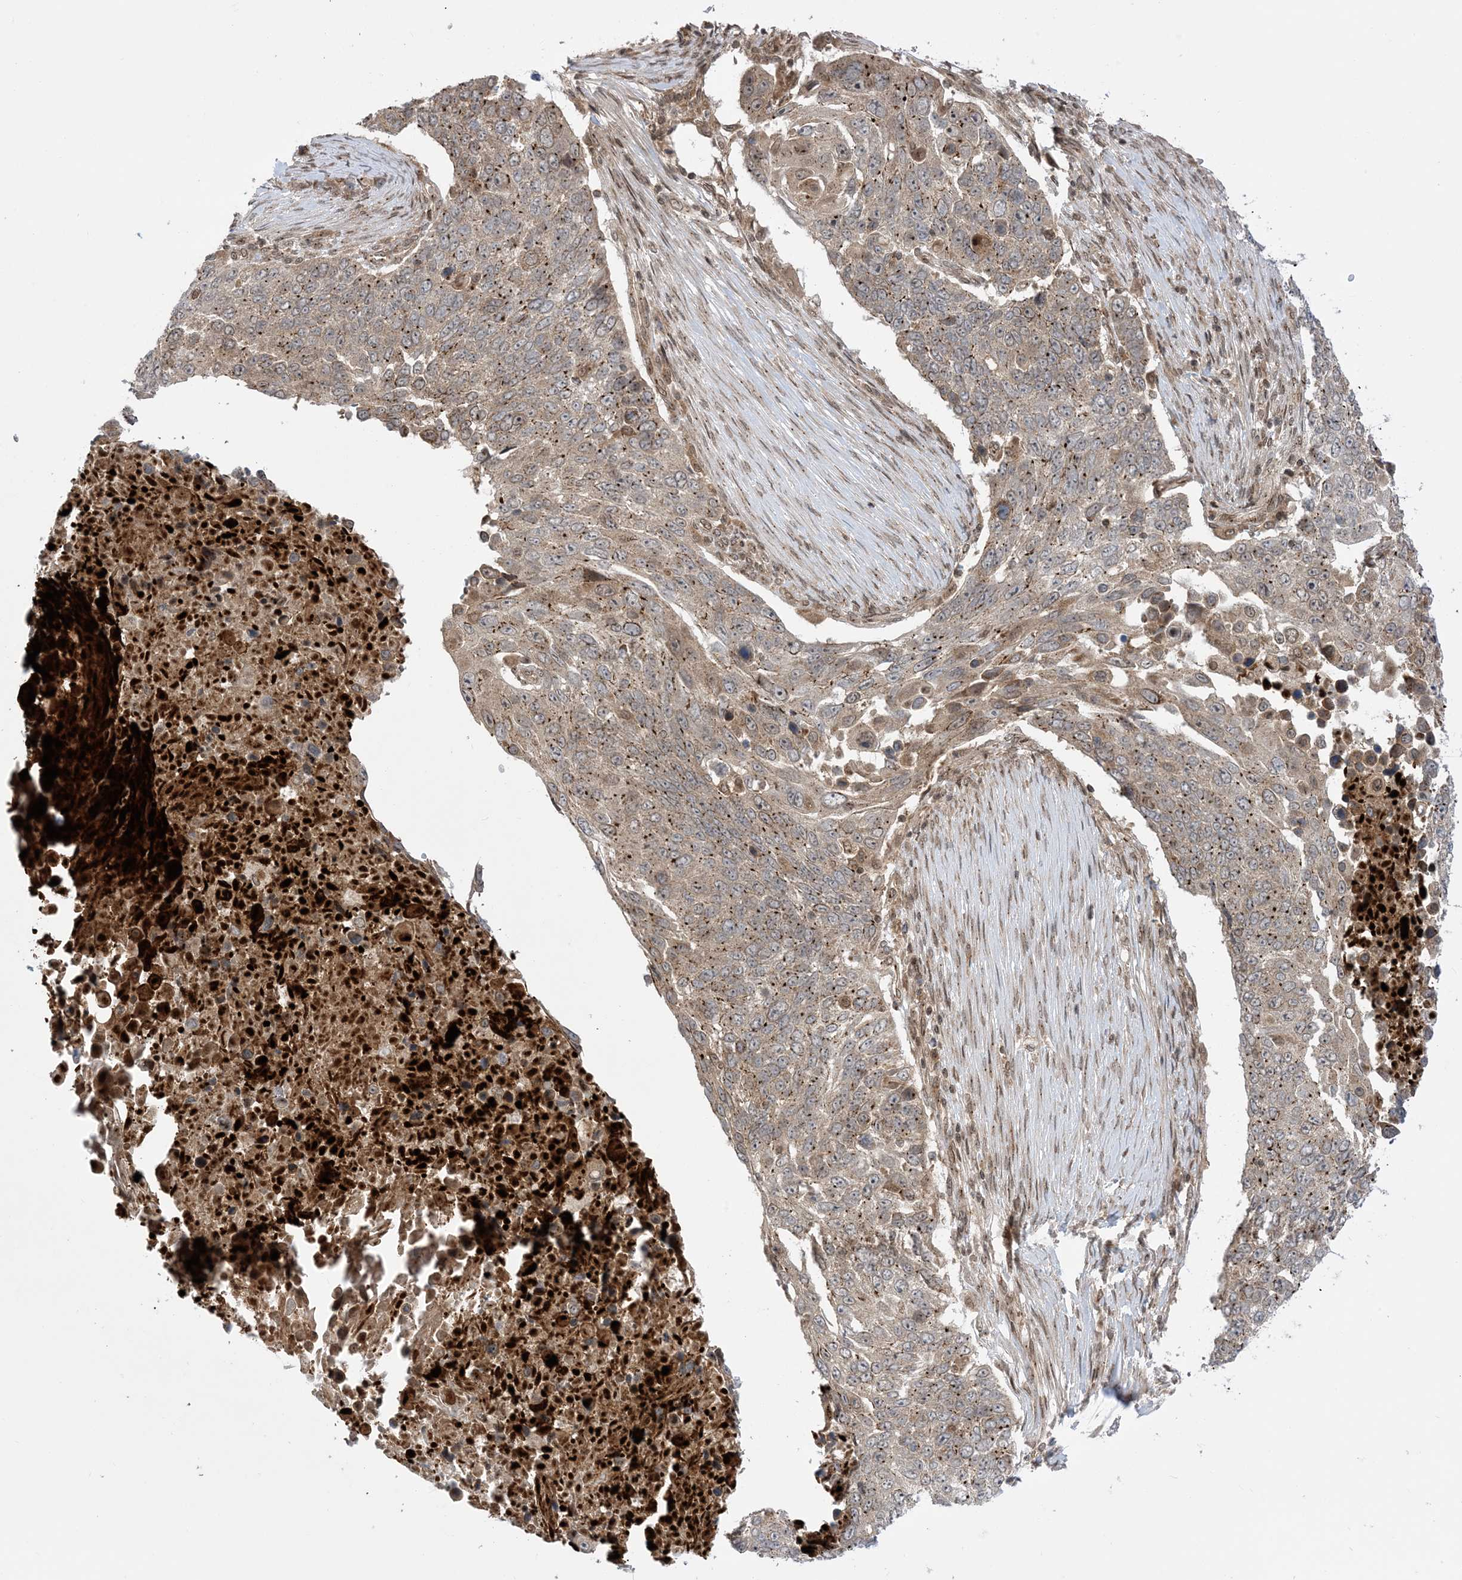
{"staining": {"intensity": "moderate", "quantity": "25%-75%", "location": "cytoplasmic/membranous"}, "tissue": "lung cancer", "cell_type": "Tumor cells", "image_type": "cancer", "snomed": [{"axis": "morphology", "description": "Squamous cell carcinoma, NOS"}, {"axis": "topography", "description": "Lung"}], "caption": "Lung cancer (squamous cell carcinoma) stained with DAB (3,3'-diaminobenzidine) IHC reveals medium levels of moderate cytoplasmic/membranous staining in approximately 25%-75% of tumor cells.", "gene": "CASP4", "patient": {"sex": "male", "age": 66}}